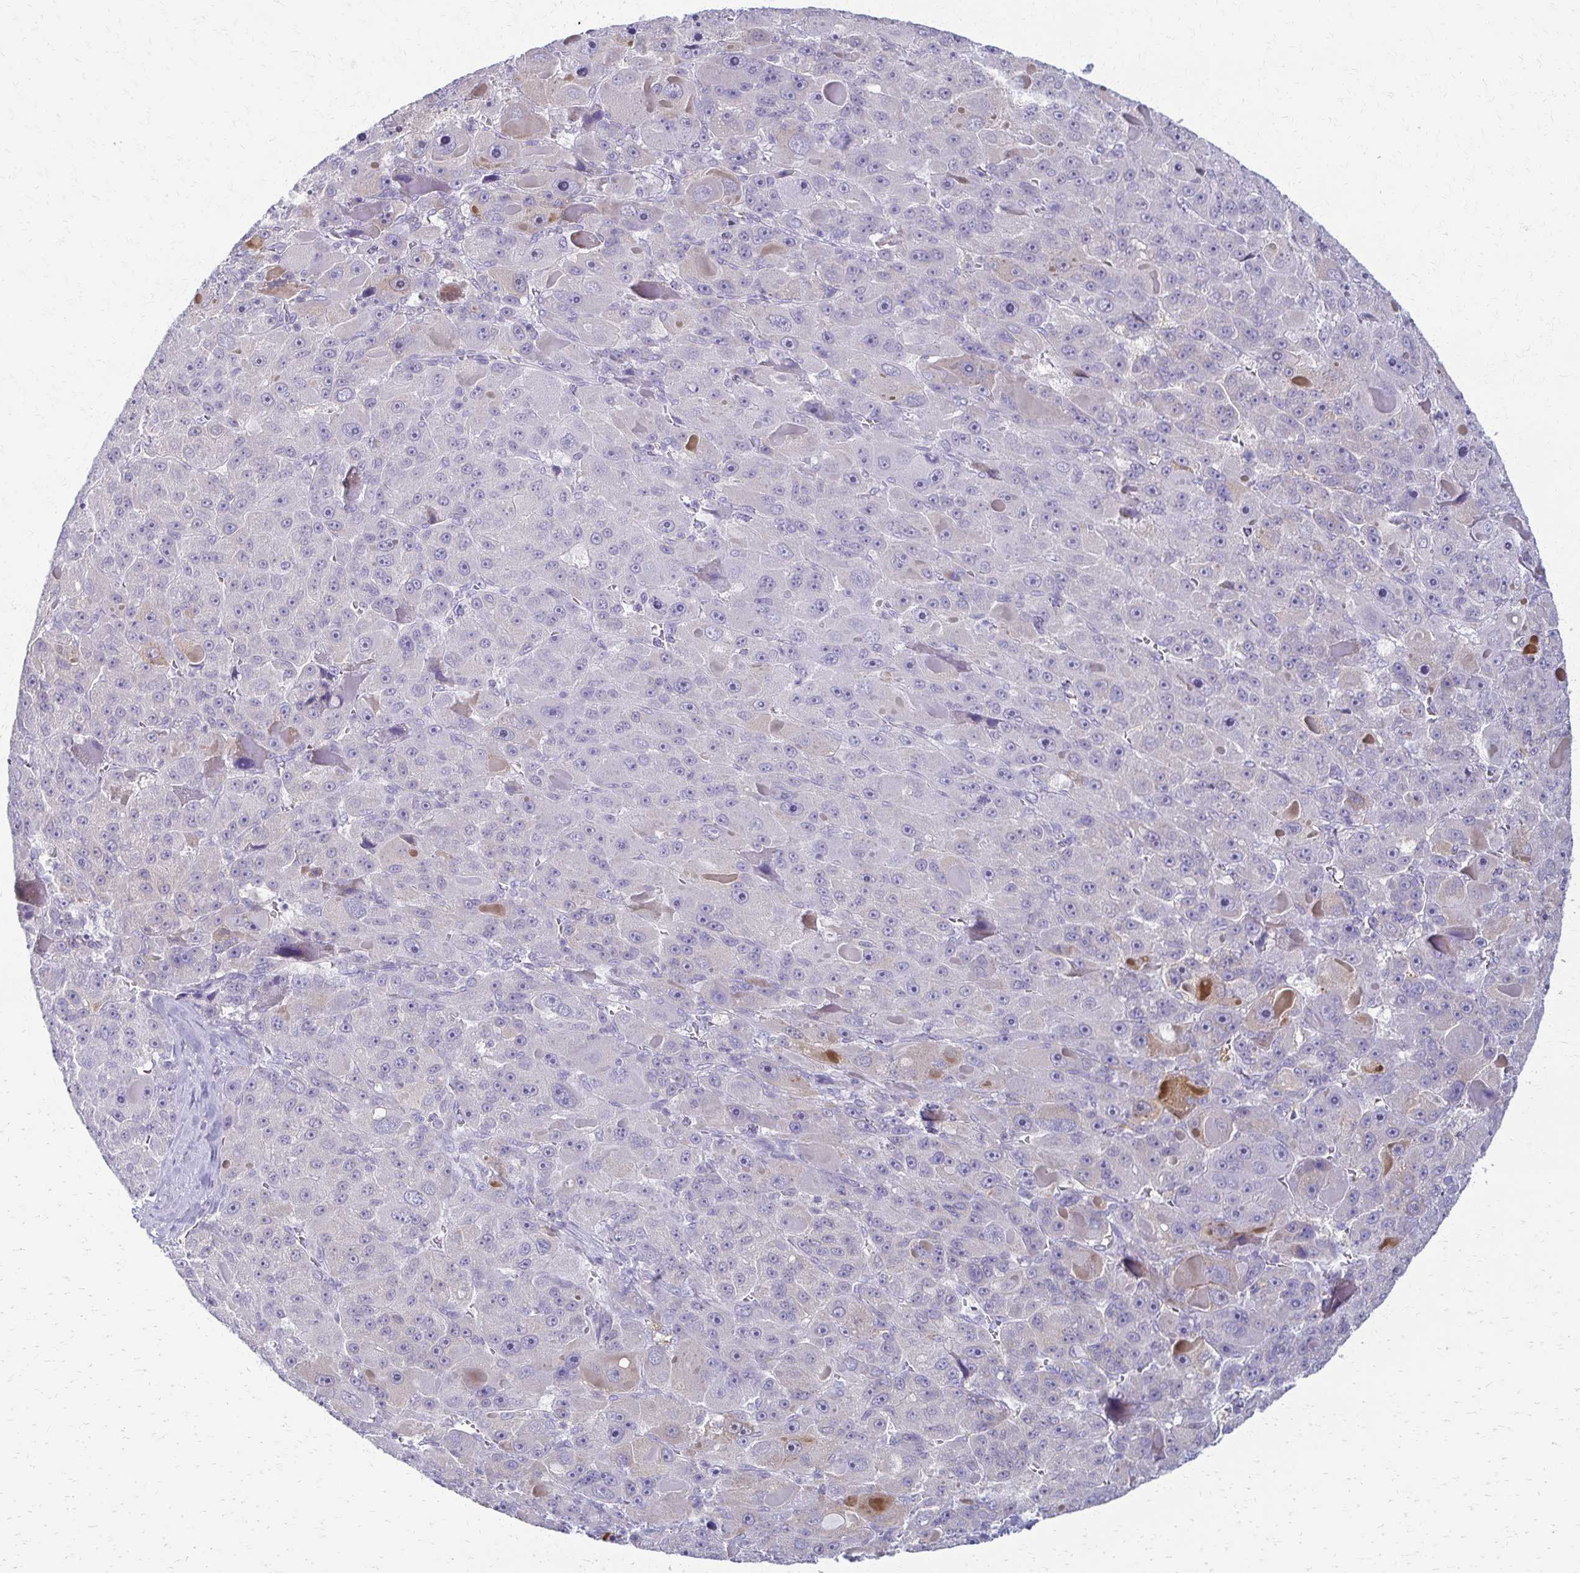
{"staining": {"intensity": "negative", "quantity": "none", "location": "none"}, "tissue": "liver cancer", "cell_type": "Tumor cells", "image_type": "cancer", "snomed": [{"axis": "morphology", "description": "Carcinoma, Hepatocellular, NOS"}, {"axis": "topography", "description": "Liver"}], "caption": "Histopathology image shows no significant protein positivity in tumor cells of liver cancer (hepatocellular carcinoma).", "gene": "FCGR2B", "patient": {"sex": "male", "age": 76}}